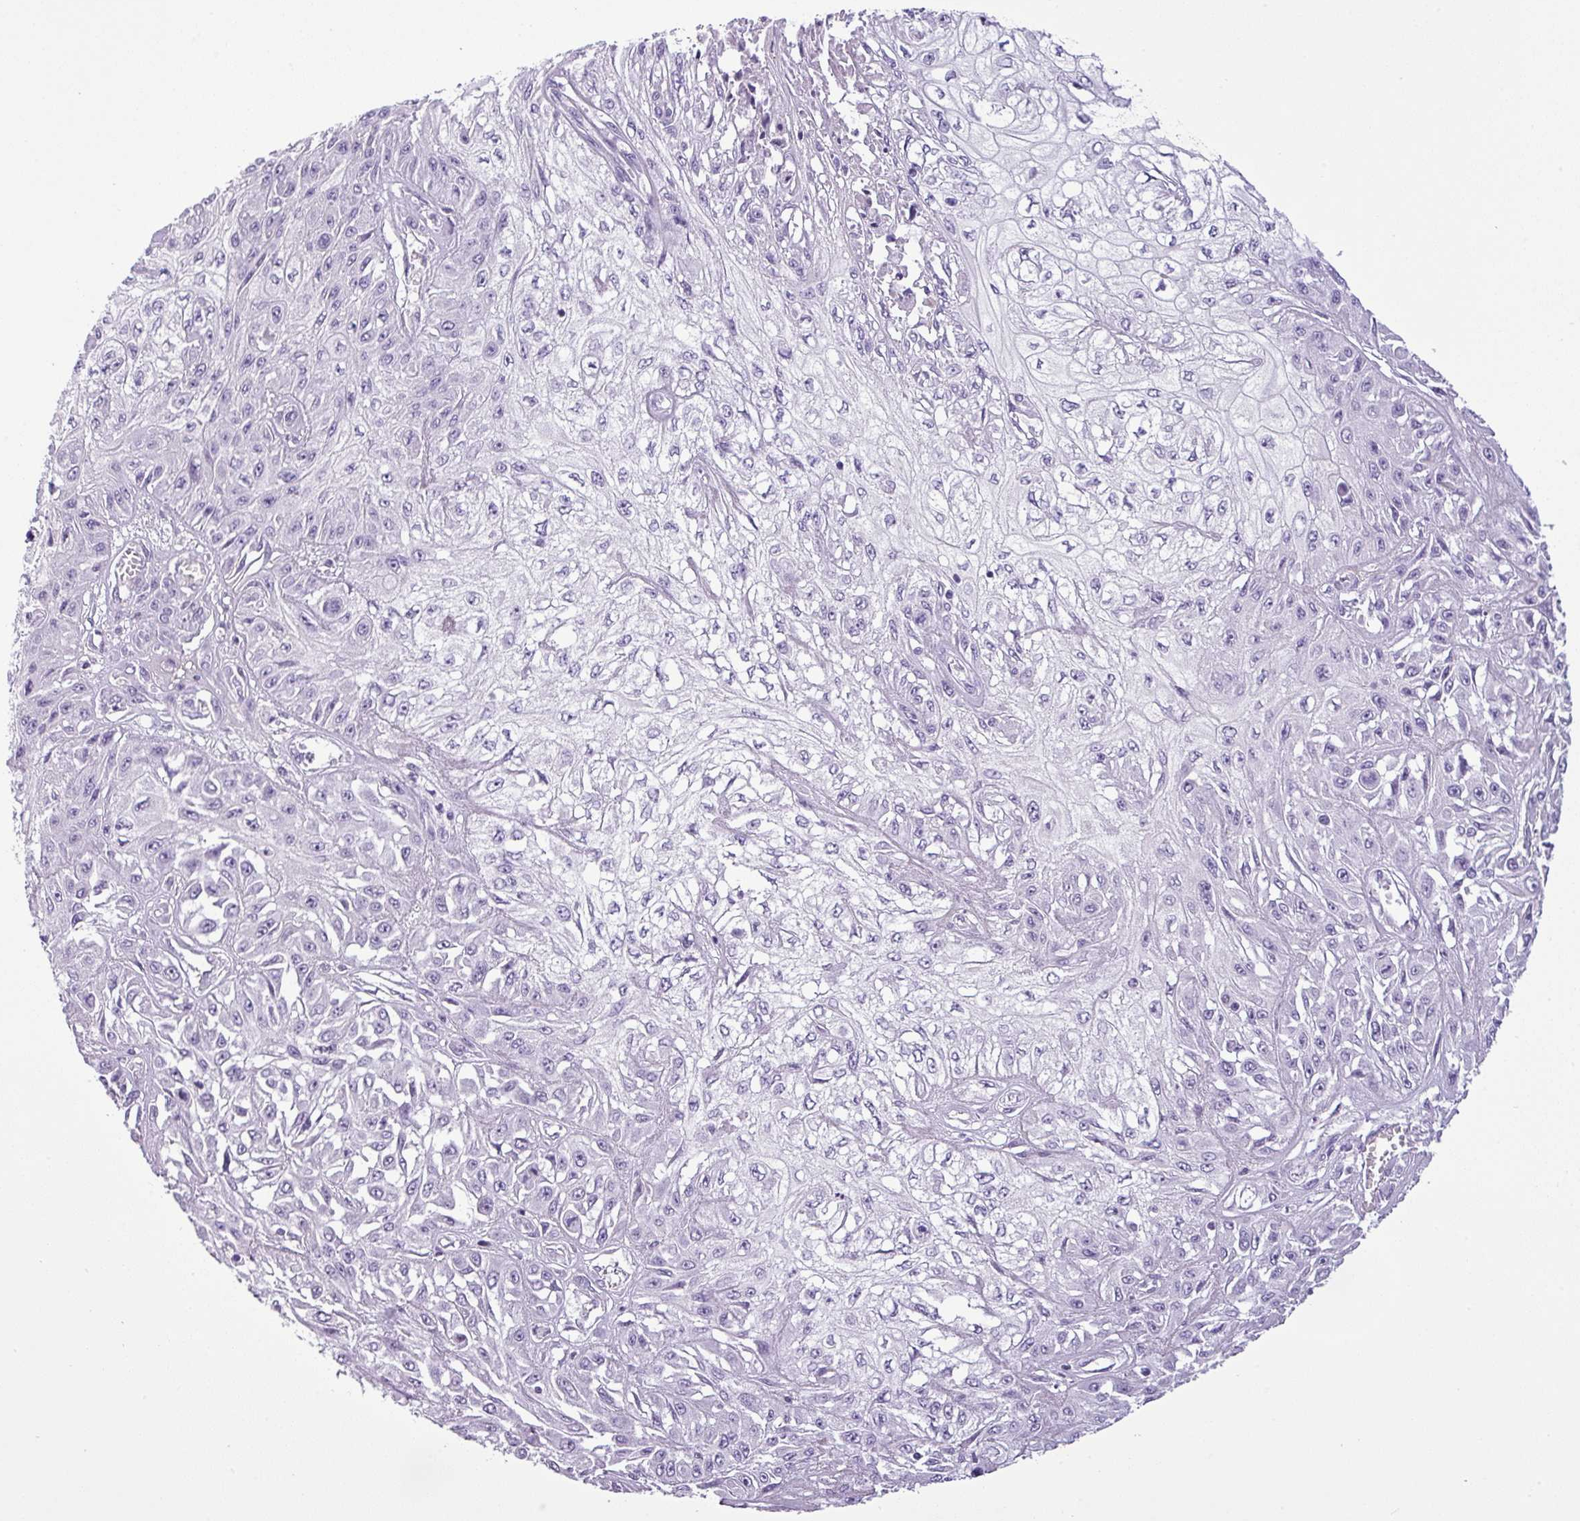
{"staining": {"intensity": "negative", "quantity": "none", "location": "none"}, "tissue": "skin cancer", "cell_type": "Tumor cells", "image_type": "cancer", "snomed": [{"axis": "morphology", "description": "Squamous cell carcinoma, NOS"}, {"axis": "morphology", "description": "Squamous cell carcinoma, metastatic, NOS"}, {"axis": "topography", "description": "Skin"}, {"axis": "topography", "description": "Lymph node"}], "caption": "Tumor cells show no significant protein staining in metastatic squamous cell carcinoma (skin).", "gene": "CDH16", "patient": {"sex": "male", "age": 75}}